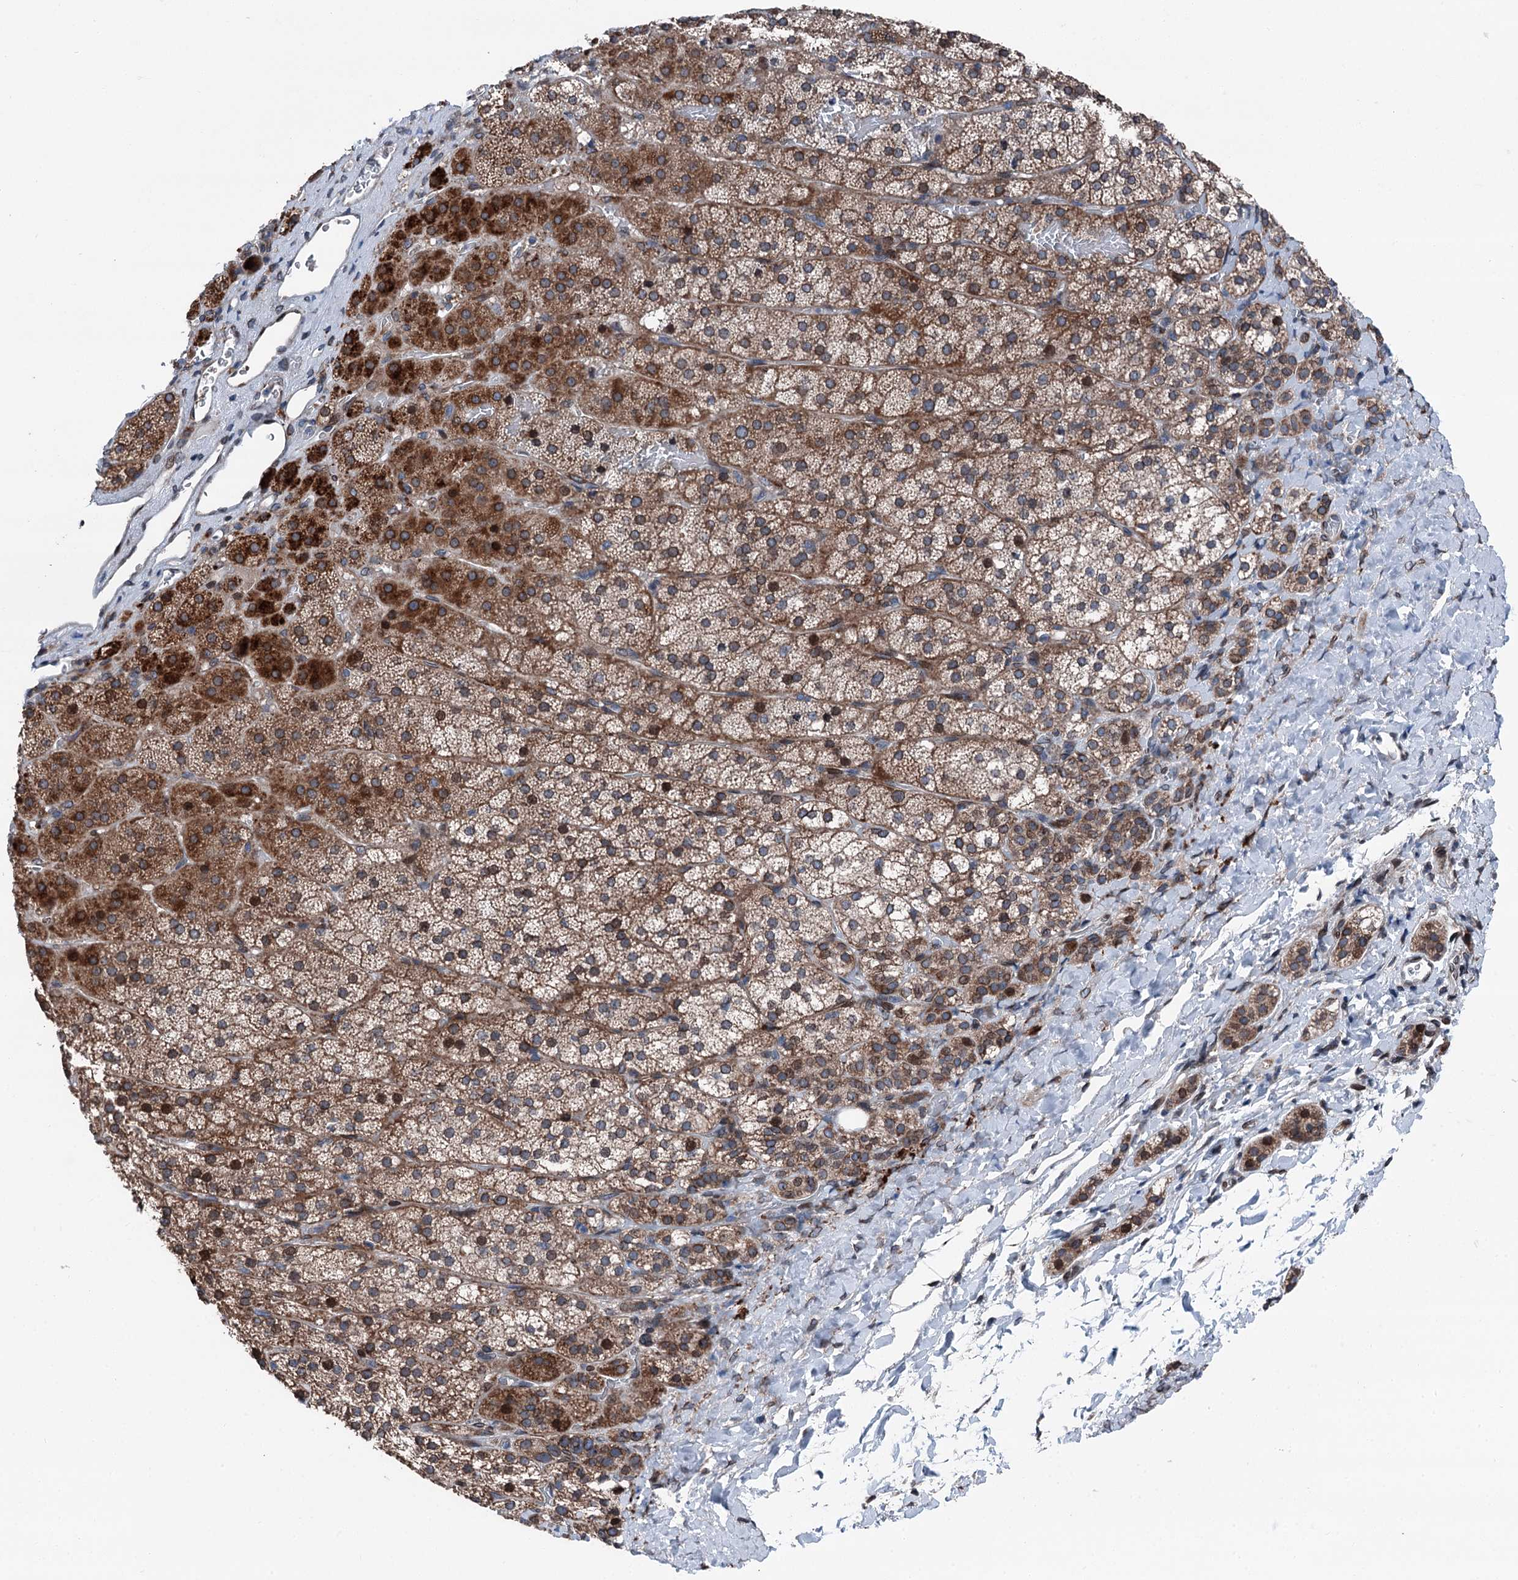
{"staining": {"intensity": "strong", "quantity": "<25%", "location": "cytoplasmic/membranous"}, "tissue": "adrenal gland", "cell_type": "Glandular cells", "image_type": "normal", "snomed": [{"axis": "morphology", "description": "Normal tissue, NOS"}, {"axis": "topography", "description": "Adrenal gland"}], "caption": "Adrenal gland stained for a protein (brown) demonstrates strong cytoplasmic/membranous positive expression in about <25% of glandular cells.", "gene": "MRPL14", "patient": {"sex": "female", "age": 44}}